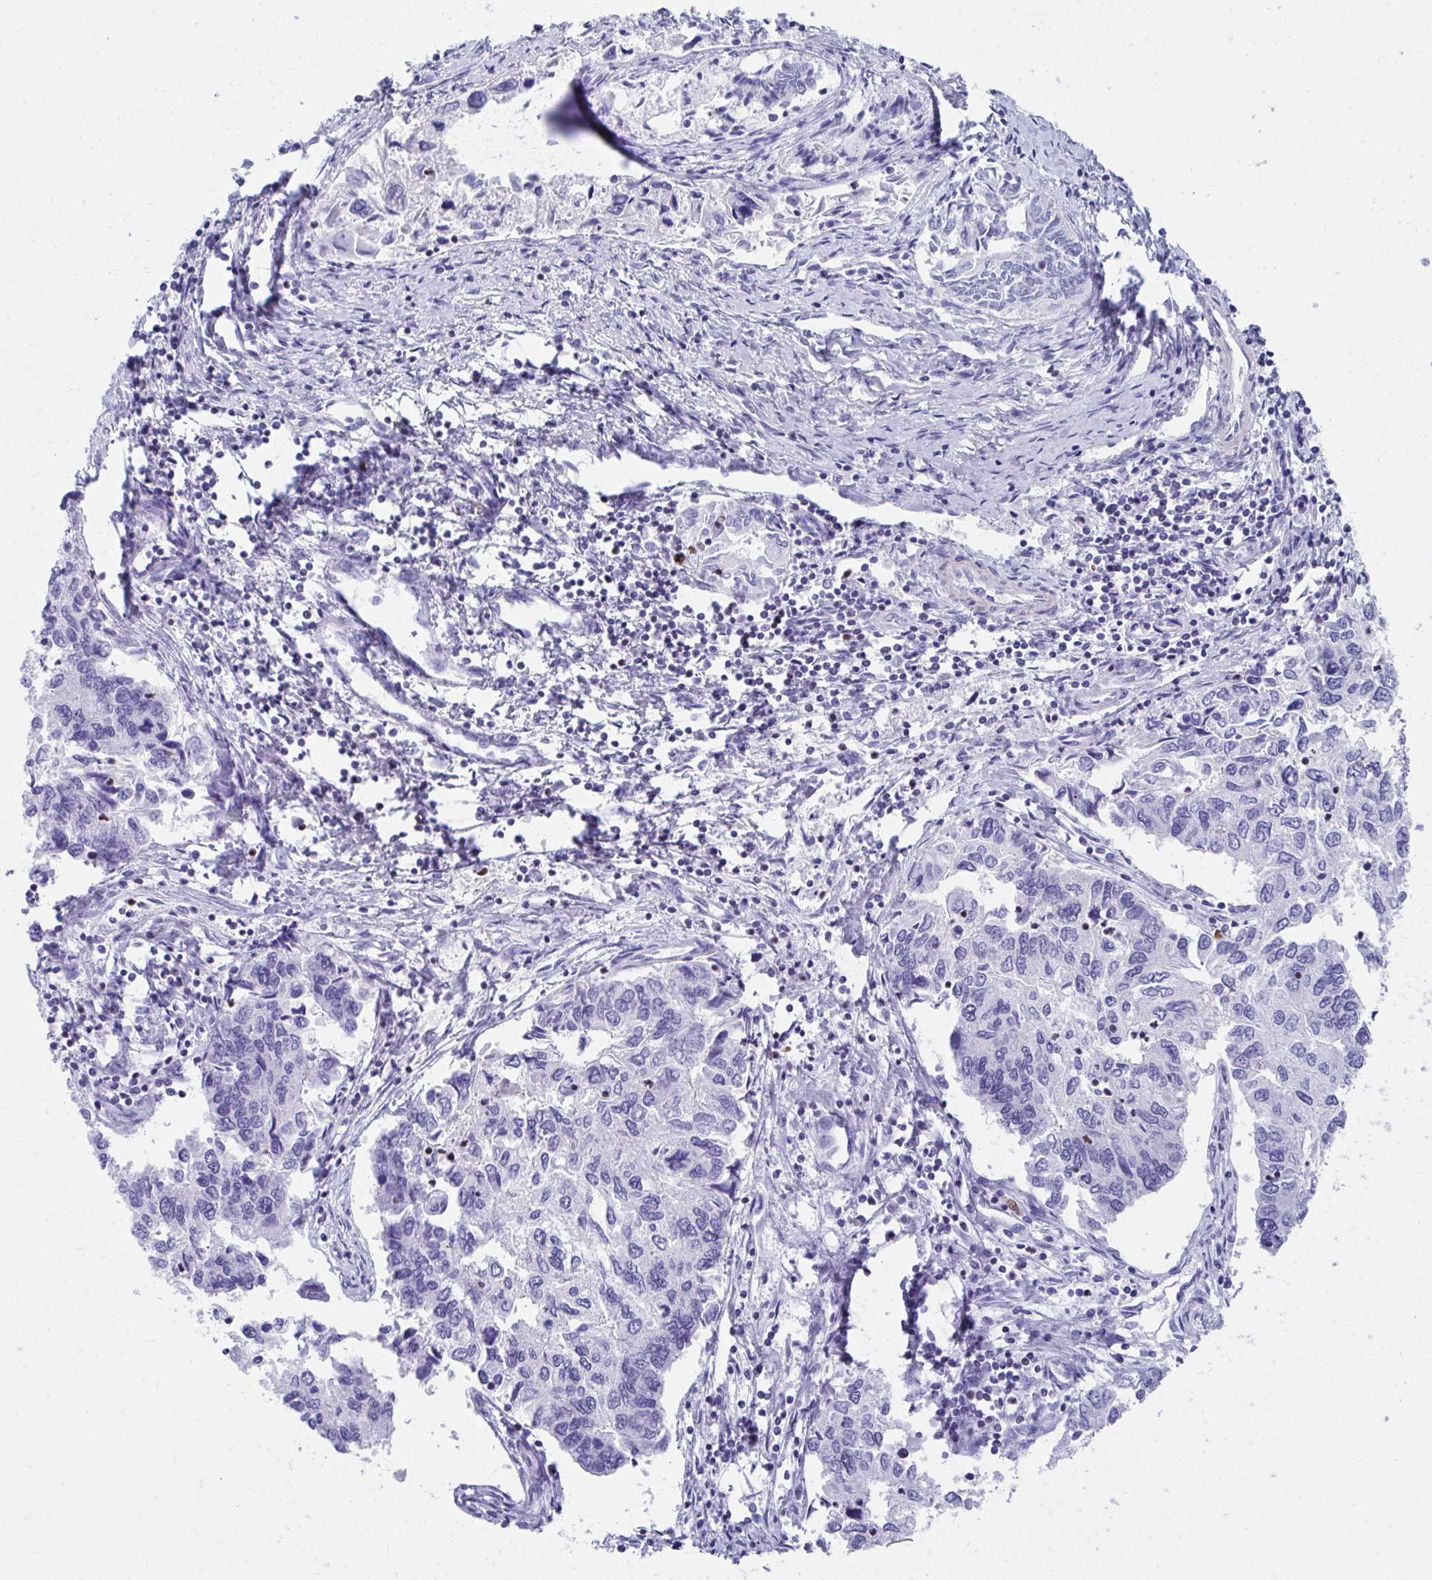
{"staining": {"intensity": "negative", "quantity": "none", "location": "none"}, "tissue": "endometrial cancer", "cell_type": "Tumor cells", "image_type": "cancer", "snomed": [{"axis": "morphology", "description": "Carcinoma, NOS"}, {"axis": "topography", "description": "Uterus"}], "caption": "This is an immunohistochemistry micrograph of human endometrial carcinoma. There is no staining in tumor cells.", "gene": "RUNX3", "patient": {"sex": "female", "age": 76}}